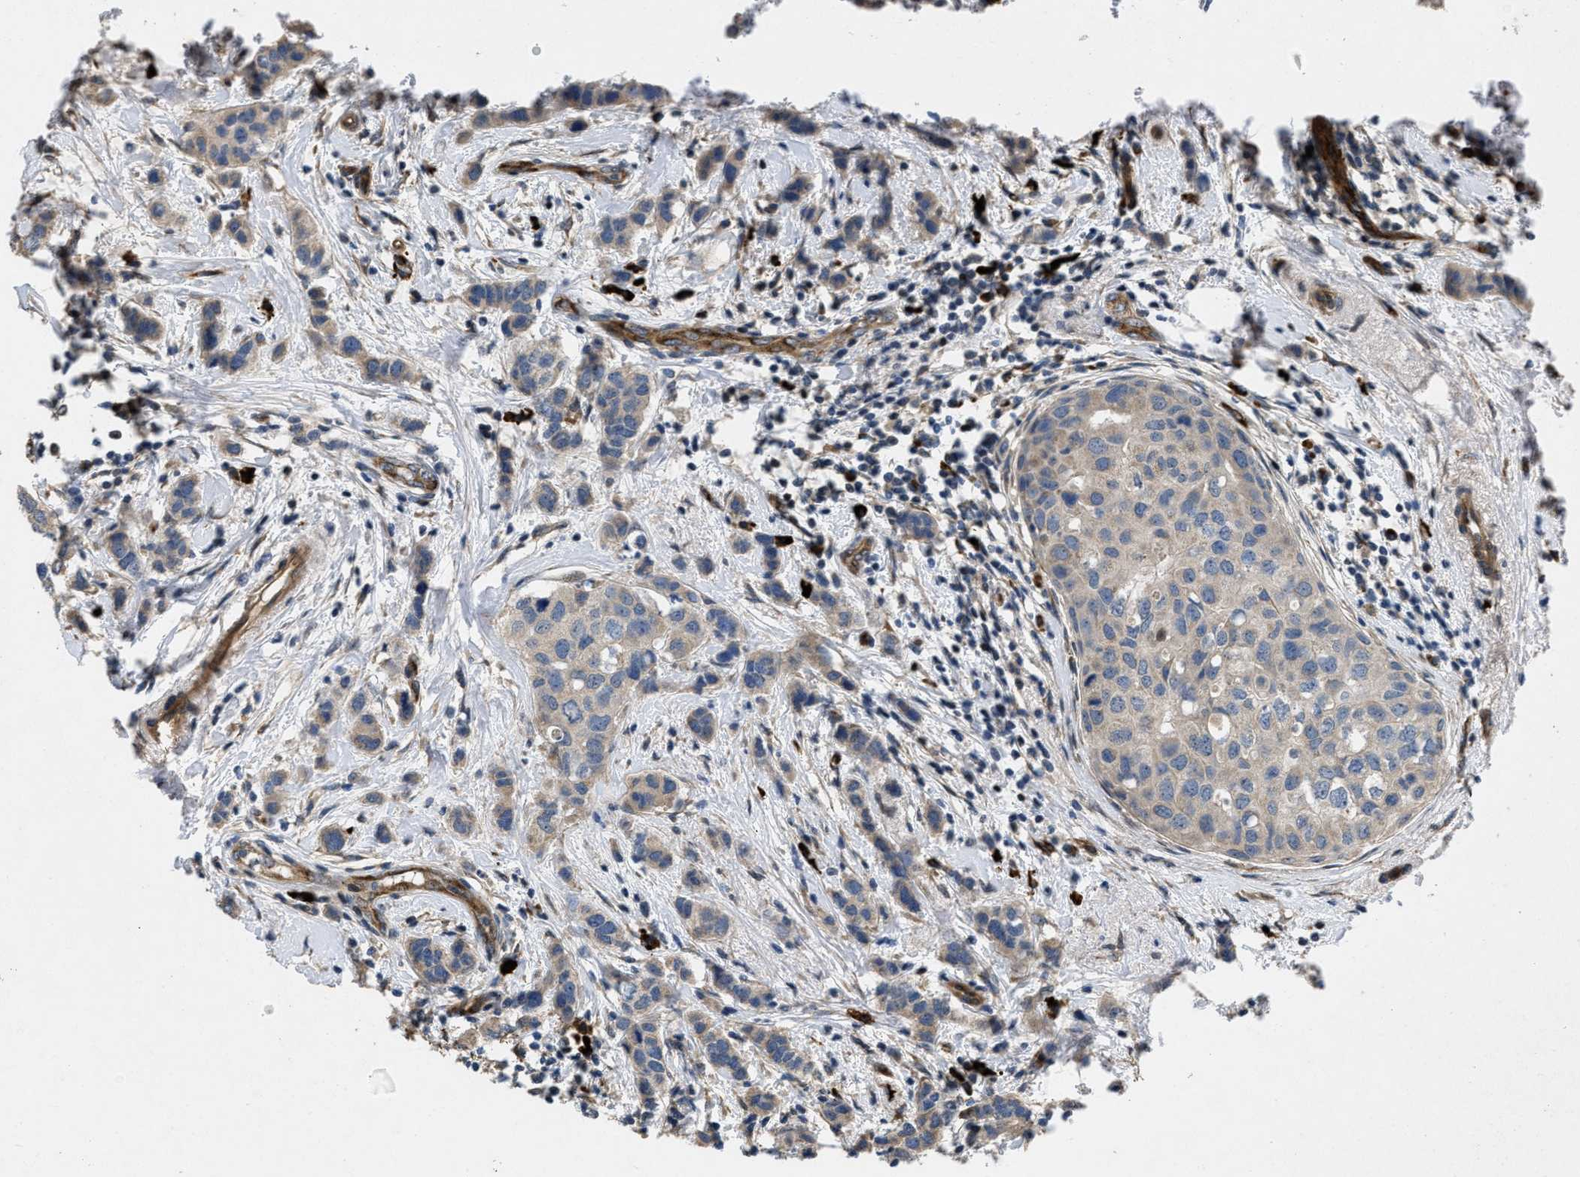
{"staining": {"intensity": "weak", "quantity": "25%-75%", "location": "cytoplasmic/membranous"}, "tissue": "breast cancer", "cell_type": "Tumor cells", "image_type": "cancer", "snomed": [{"axis": "morphology", "description": "Duct carcinoma"}, {"axis": "topography", "description": "Breast"}], "caption": "An image showing weak cytoplasmic/membranous staining in about 25%-75% of tumor cells in breast cancer (intraductal carcinoma), as visualized by brown immunohistochemical staining.", "gene": "HSPA12B", "patient": {"sex": "female", "age": 50}}